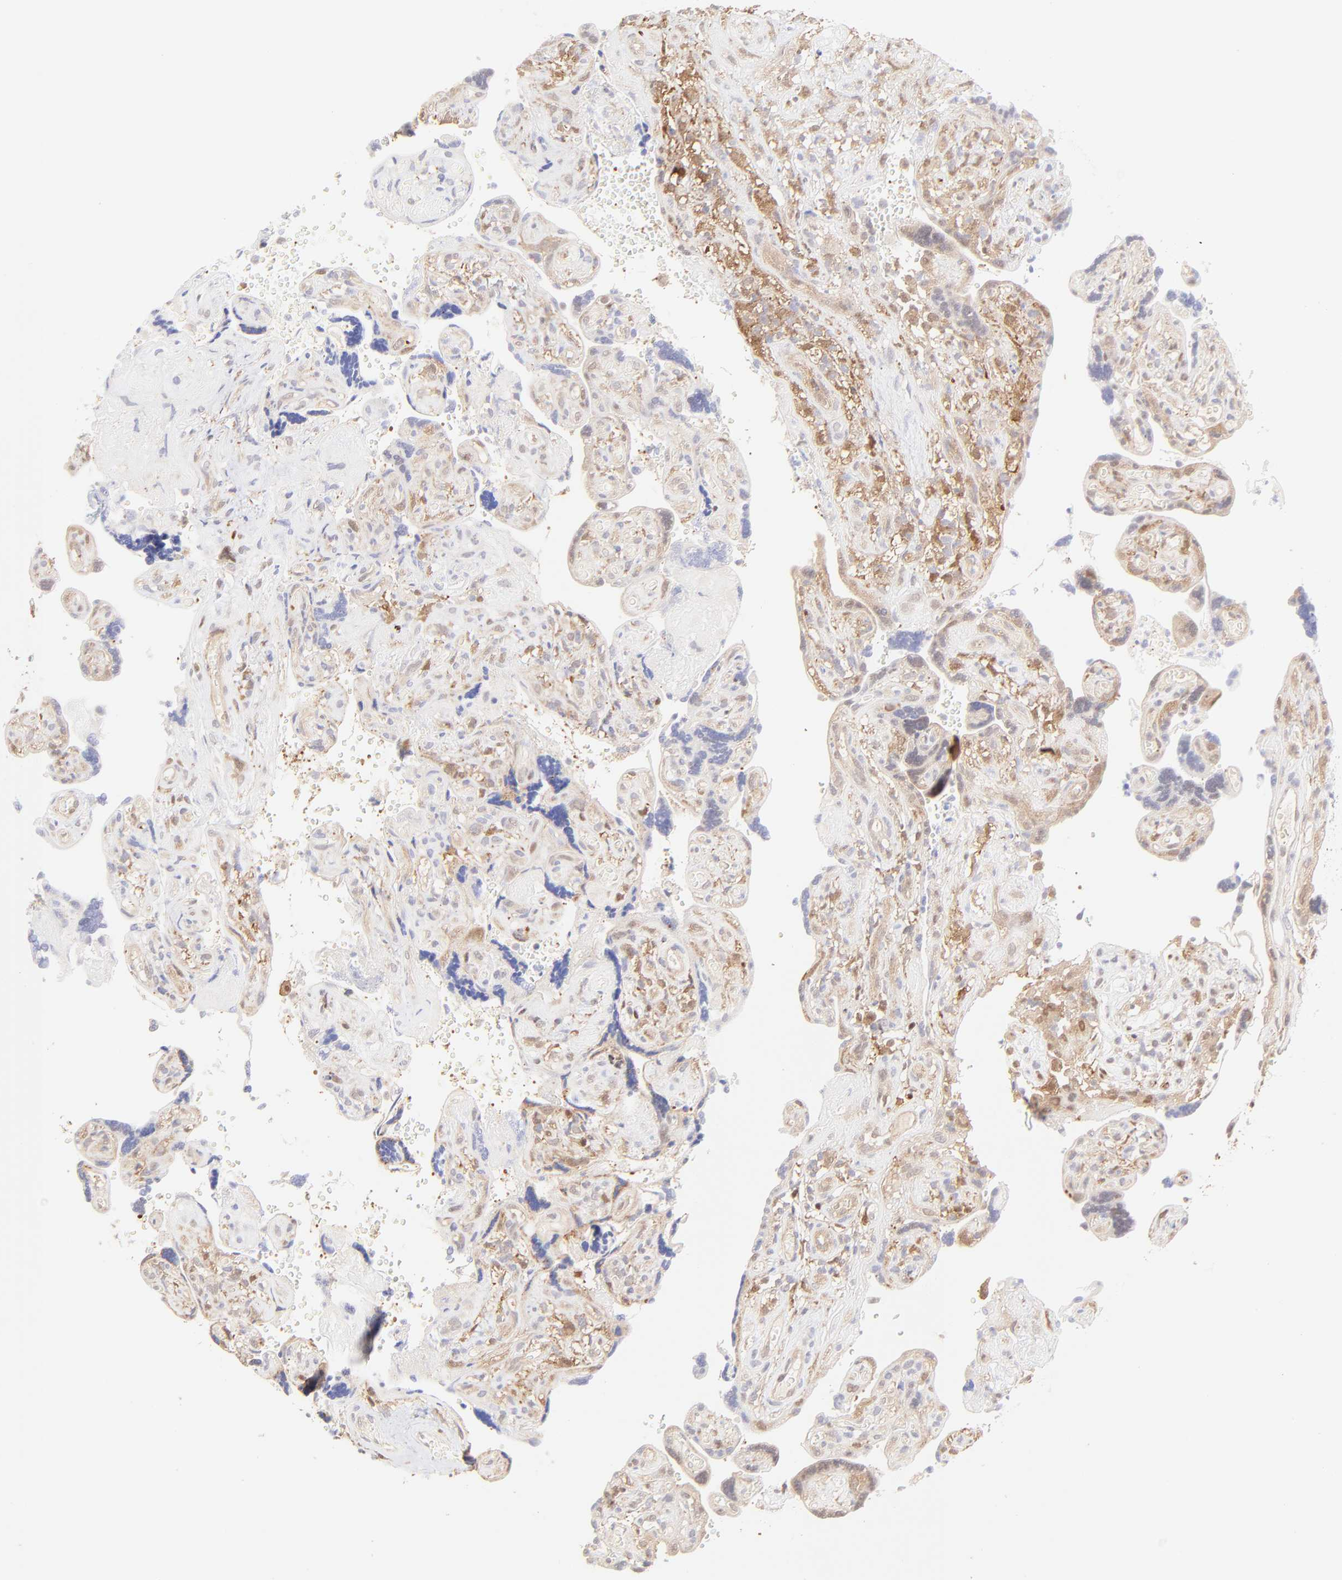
{"staining": {"intensity": "moderate", "quantity": "25%-75%", "location": "cytoplasmic/membranous"}, "tissue": "placenta", "cell_type": "Trophoblastic cells", "image_type": "normal", "snomed": [{"axis": "morphology", "description": "Normal tissue, NOS"}, {"axis": "topography", "description": "Placenta"}], "caption": "The micrograph demonstrates a brown stain indicating the presence of a protein in the cytoplasmic/membranous of trophoblastic cells in placenta.", "gene": "HYAL1", "patient": {"sex": "female", "age": 30}}